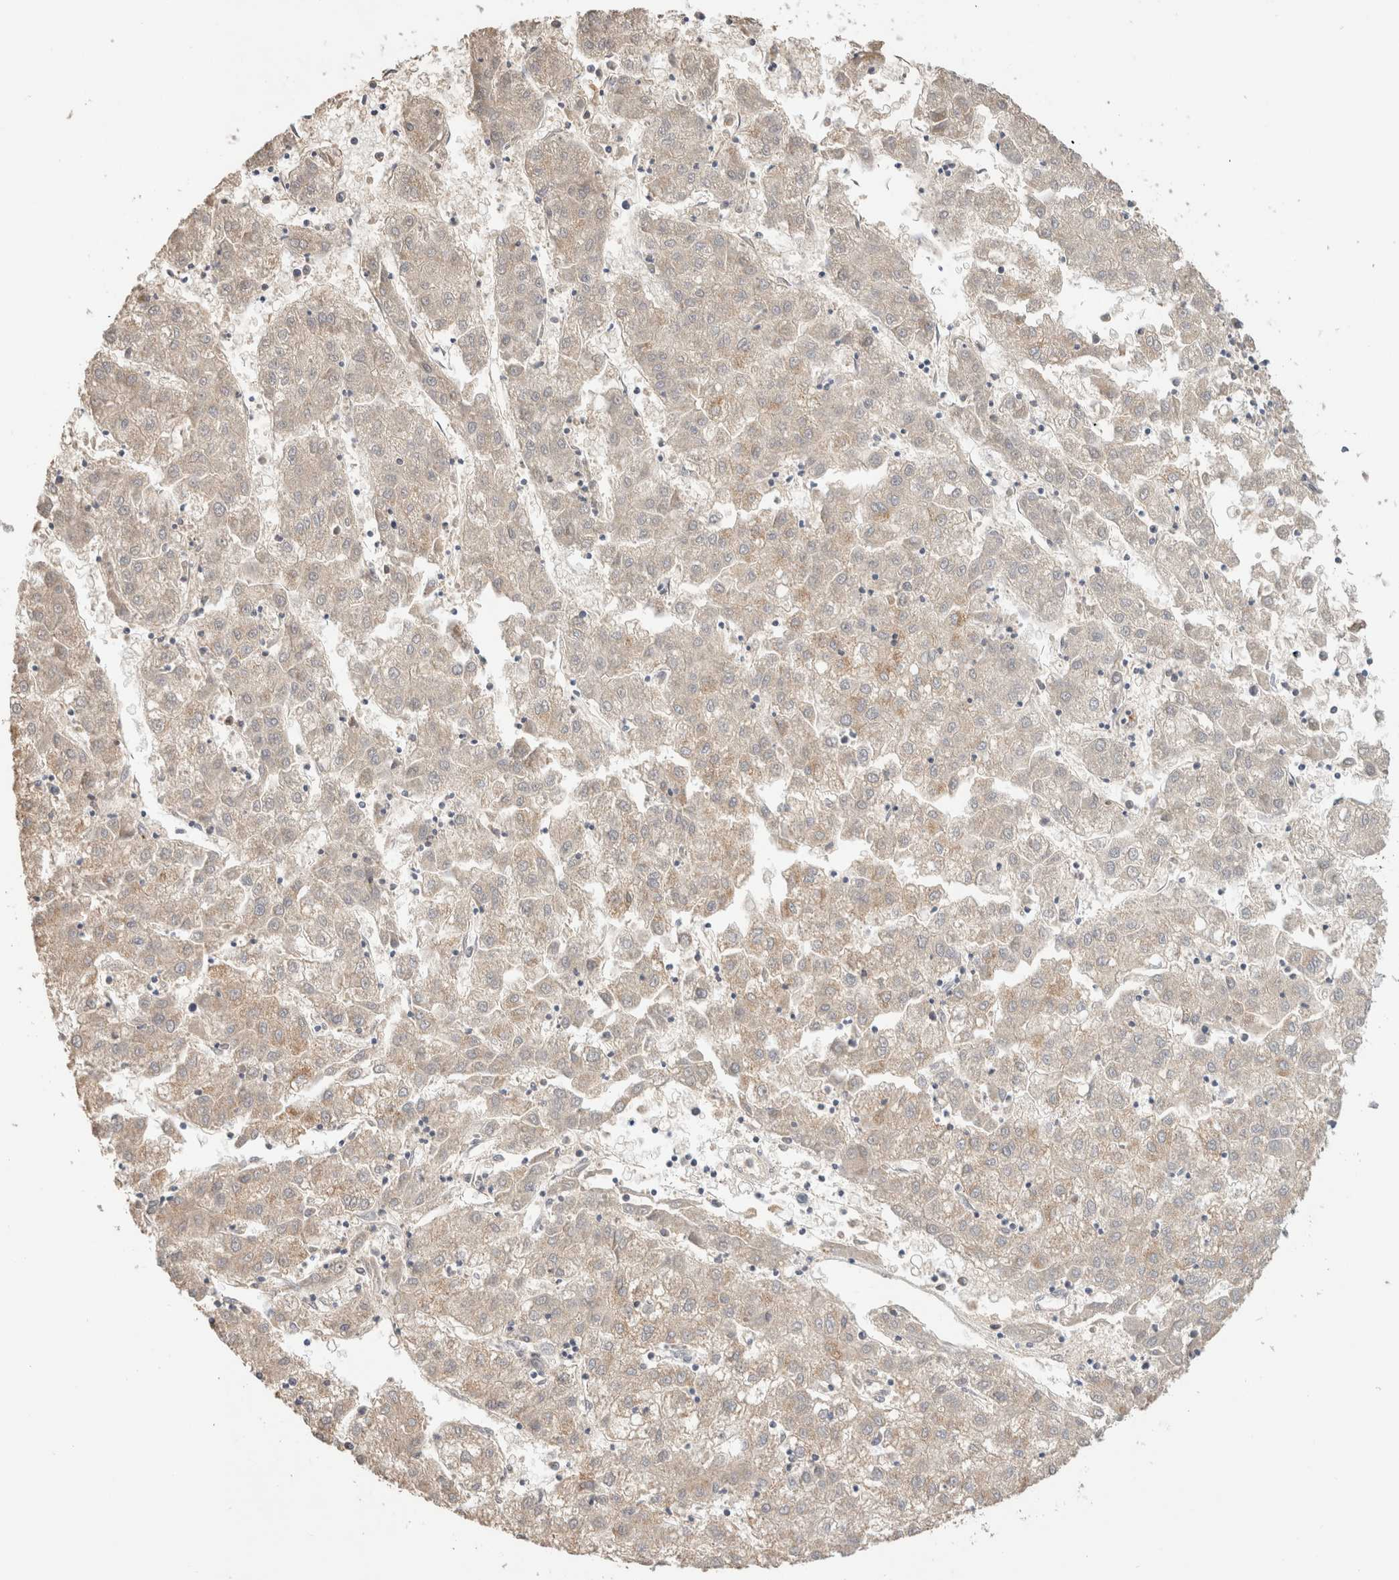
{"staining": {"intensity": "weak", "quantity": "<25%", "location": "cytoplasmic/membranous"}, "tissue": "liver cancer", "cell_type": "Tumor cells", "image_type": "cancer", "snomed": [{"axis": "morphology", "description": "Carcinoma, Hepatocellular, NOS"}, {"axis": "topography", "description": "Liver"}], "caption": "IHC micrograph of human liver cancer stained for a protein (brown), which exhibits no staining in tumor cells.", "gene": "B3GNTL1", "patient": {"sex": "male", "age": 72}}